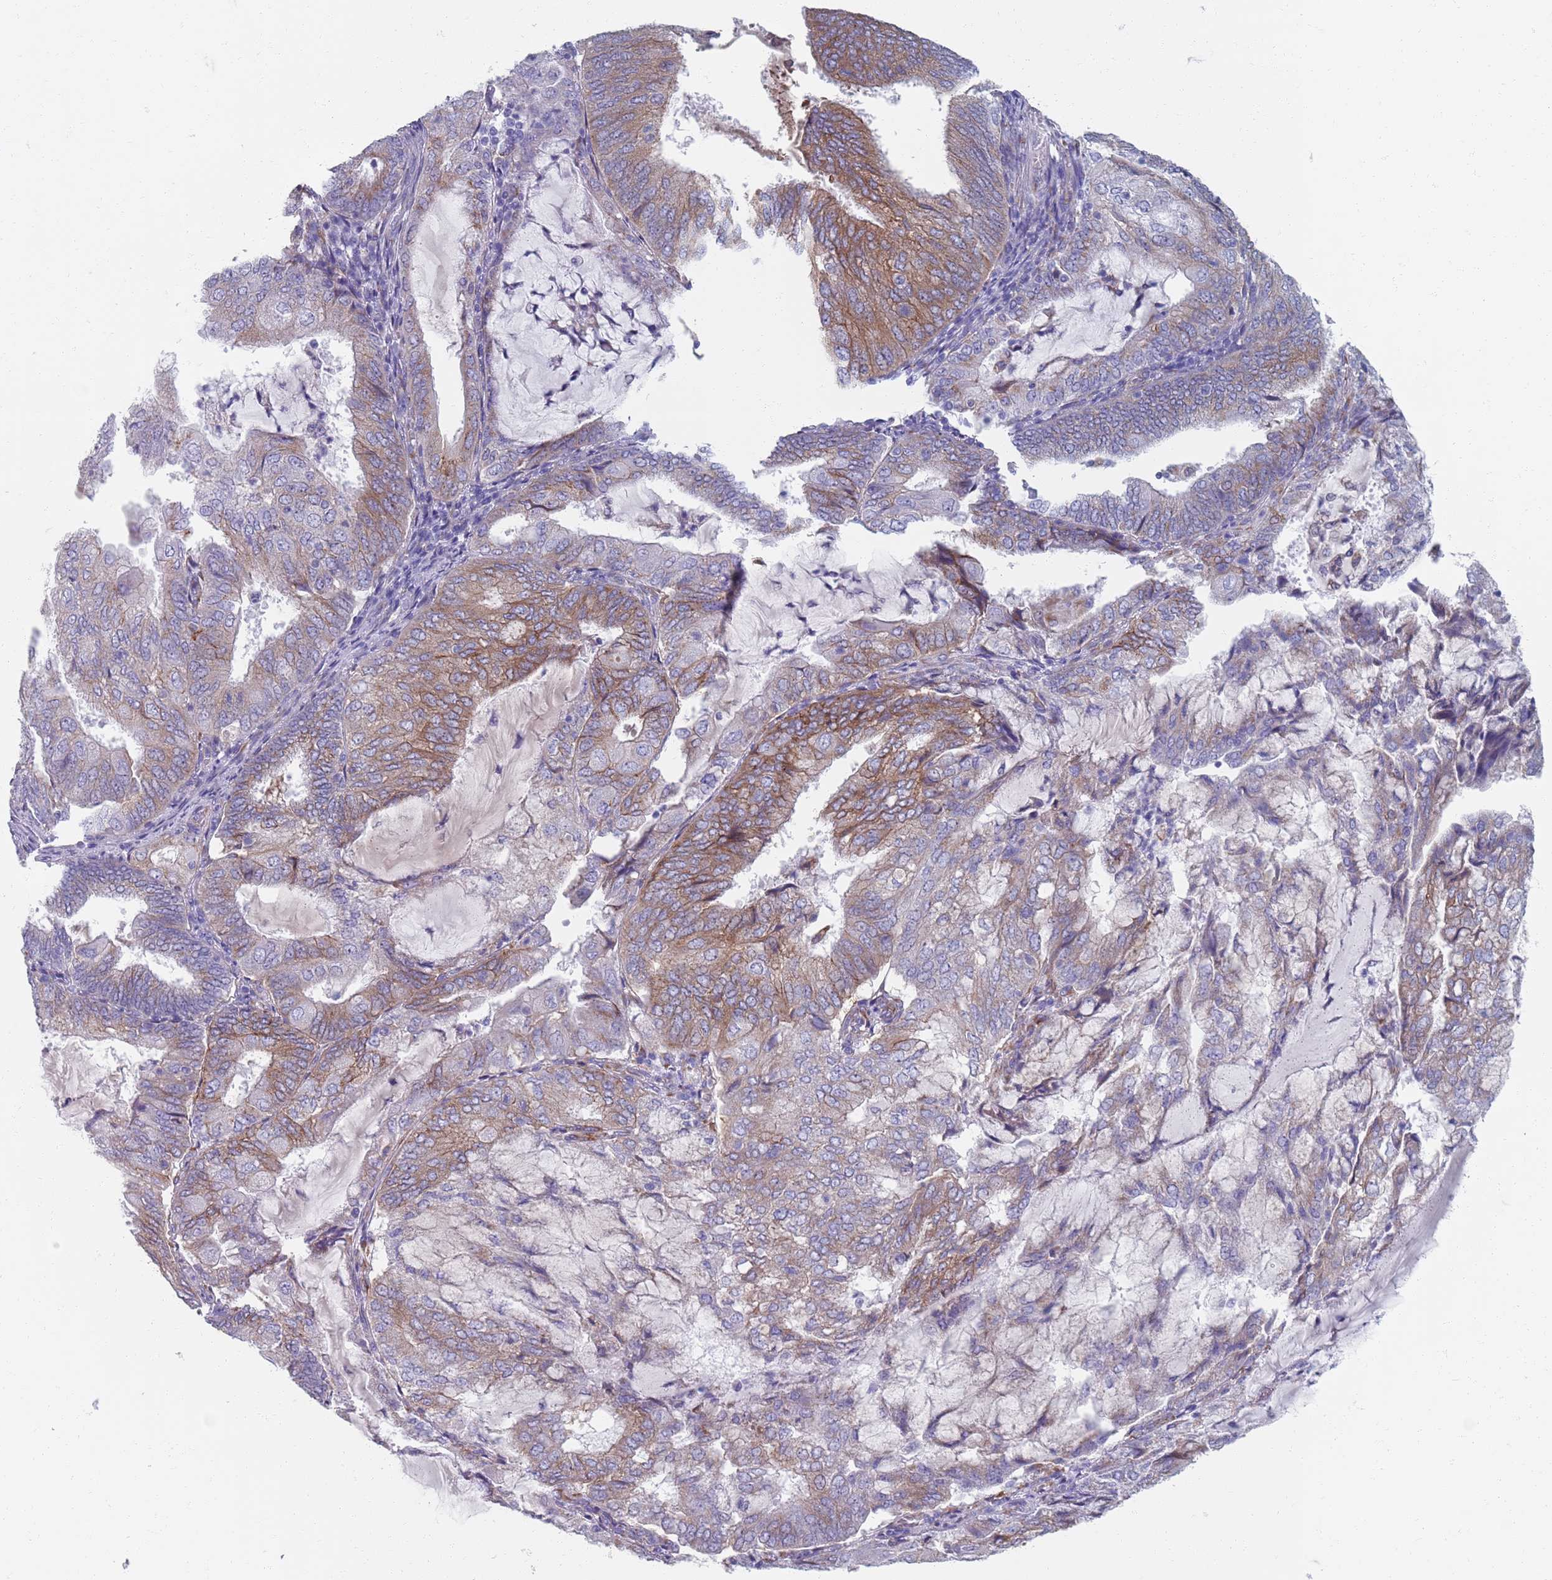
{"staining": {"intensity": "moderate", "quantity": "25%-75%", "location": "cytoplasmic/membranous"}, "tissue": "endometrial cancer", "cell_type": "Tumor cells", "image_type": "cancer", "snomed": [{"axis": "morphology", "description": "Adenocarcinoma, NOS"}, {"axis": "topography", "description": "Endometrium"}], "caption": "Endometrial adenocarcinoma stained with immunohistochemistry (IHC) shows moderate cytoplasmic/membranous staining in approximately 25%-75% of tumor cells.", "gene": "PLOD1", "patient": {"sex": "female", "age": 81}}